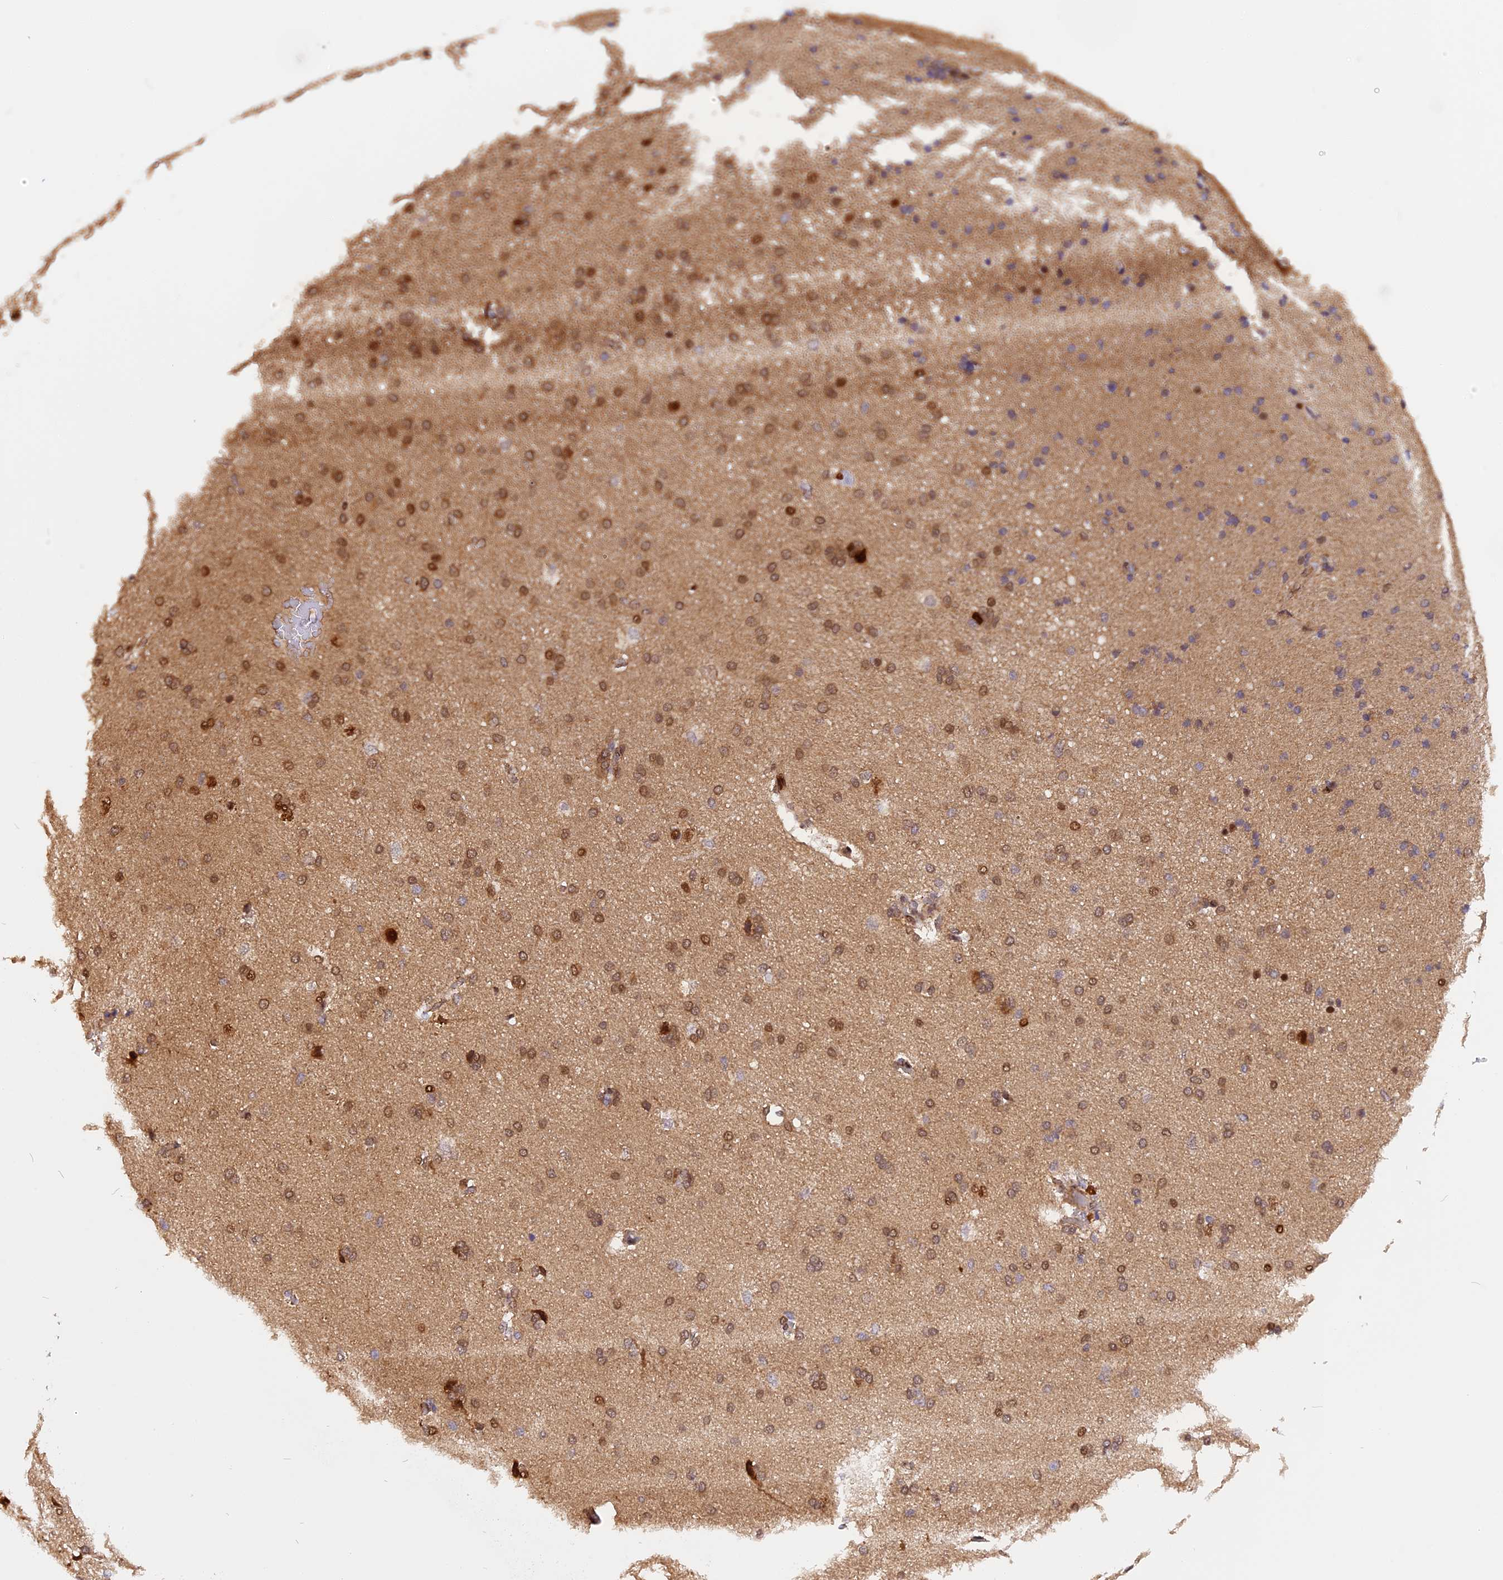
{"staining": {"intensity": "weak", "quantity": "25%-75%", "location": "cytoplasmic/membranous"}, "tissue": "cerebral cortex", "cell_type": "Endothelial cells", "image_type": "normal", "snomed": [{"axis": "morphology", "description": "Normal tissue, NOS"}, {"axis": "topography", "description": "Cerebral cortex"}], "caption": "This is a photomicrograph of immunohistochemistry (IHC) staining of benign cerebral cortex, which shows weak expression in the cytoplasmic/membranous of endothelial cells.", "gene": "MICALL1", "patient": {"sex": "male", "age": 62}}